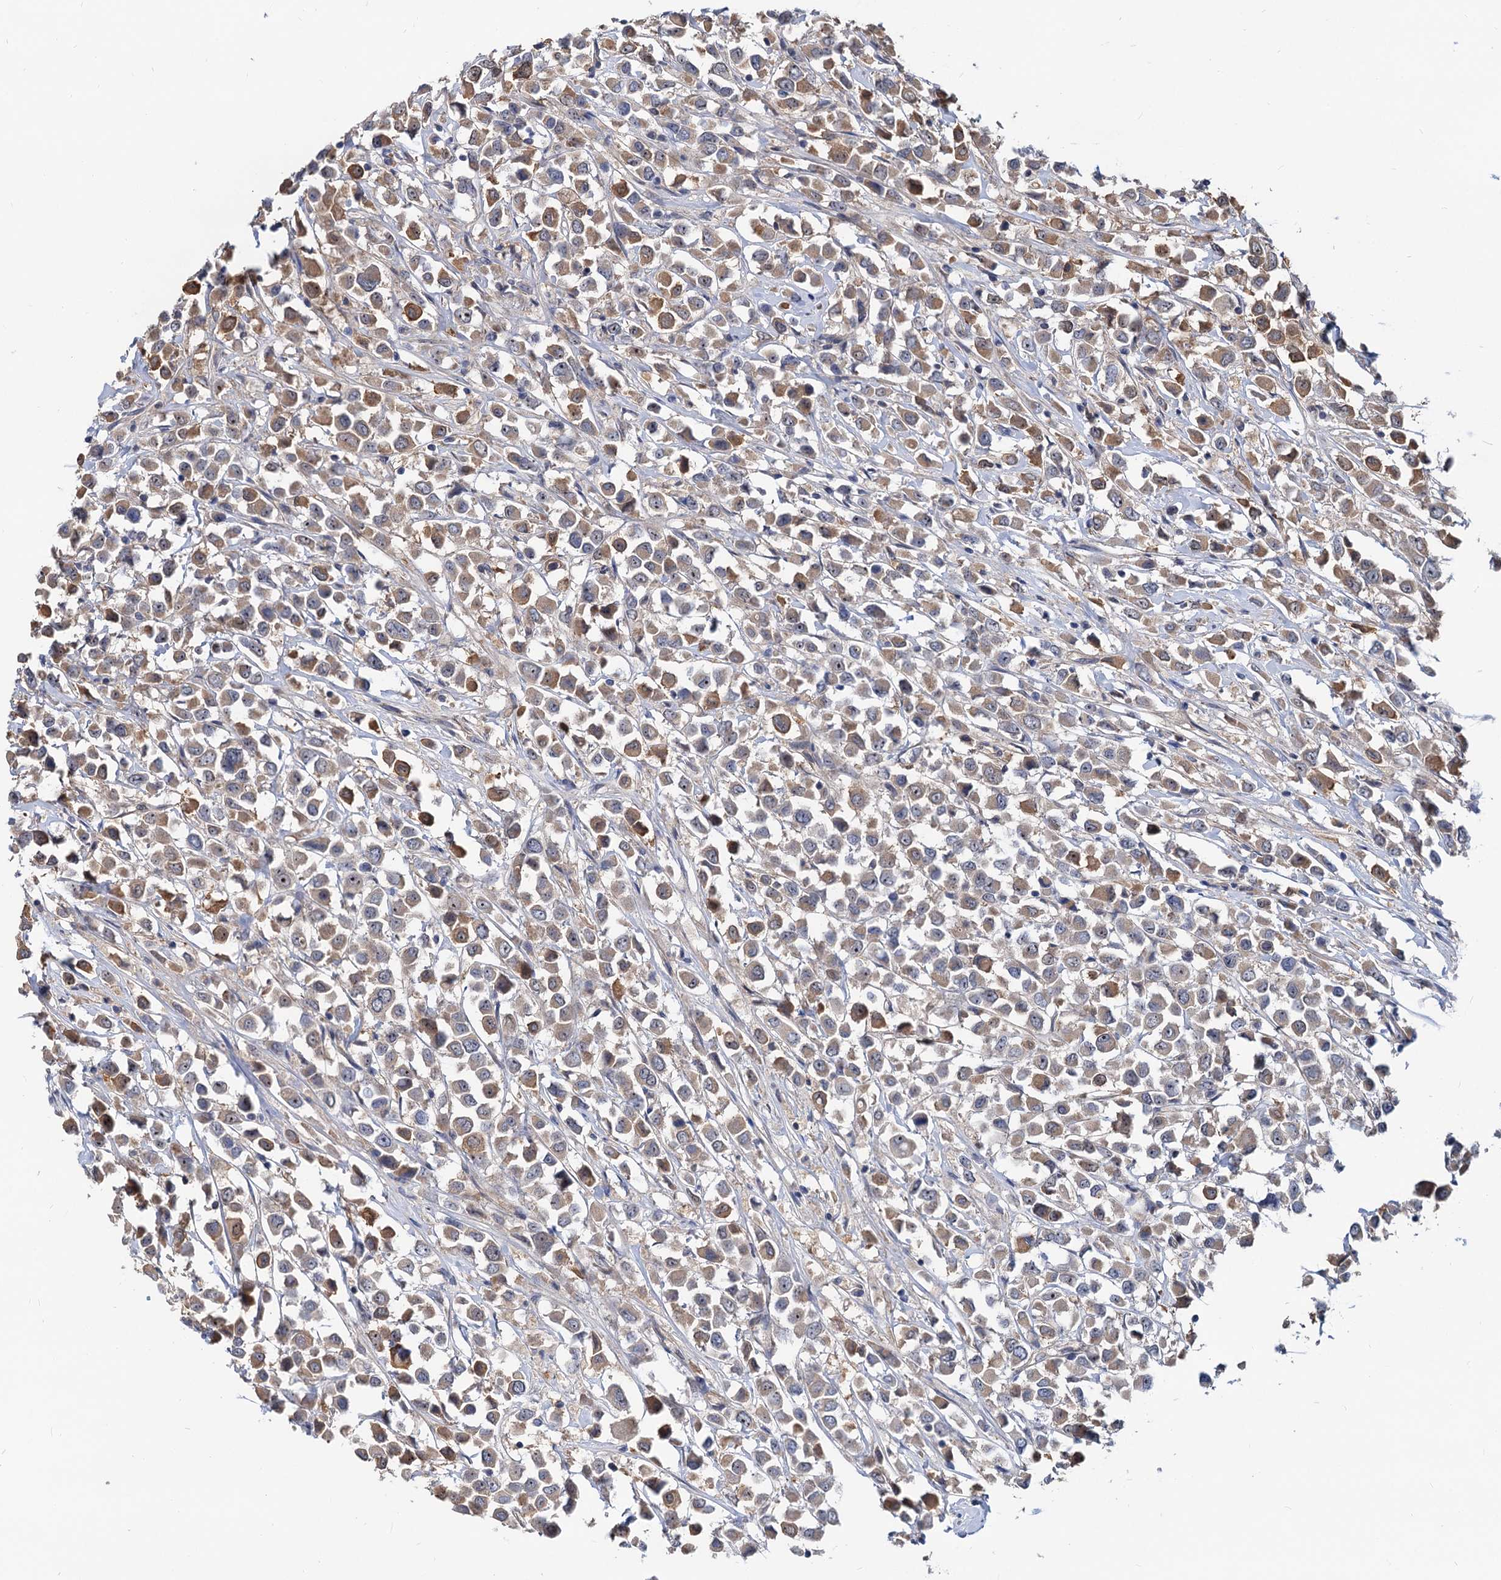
{"staining": {"intensity": "moderate", "quantity": ">75%", "location": "cytoplasmic/membranous"}, "tissue": "breast cancer", "cell_type": "Tumor cells", "image_type": "cancer", "snomed": [{"axis": "morphology", "description": "Duct carcinoma"}, {"axis": "topography", "description": "Breast"}], "caption": "Human invasive ductal carcinoma (breast) stained with a brown dye exhibits moderate cytoplasmic/membranous positive expression in approximately >75% of tumor cells.", "gene": "SNX15", "patient": {"sex": "female", "age": 61}}